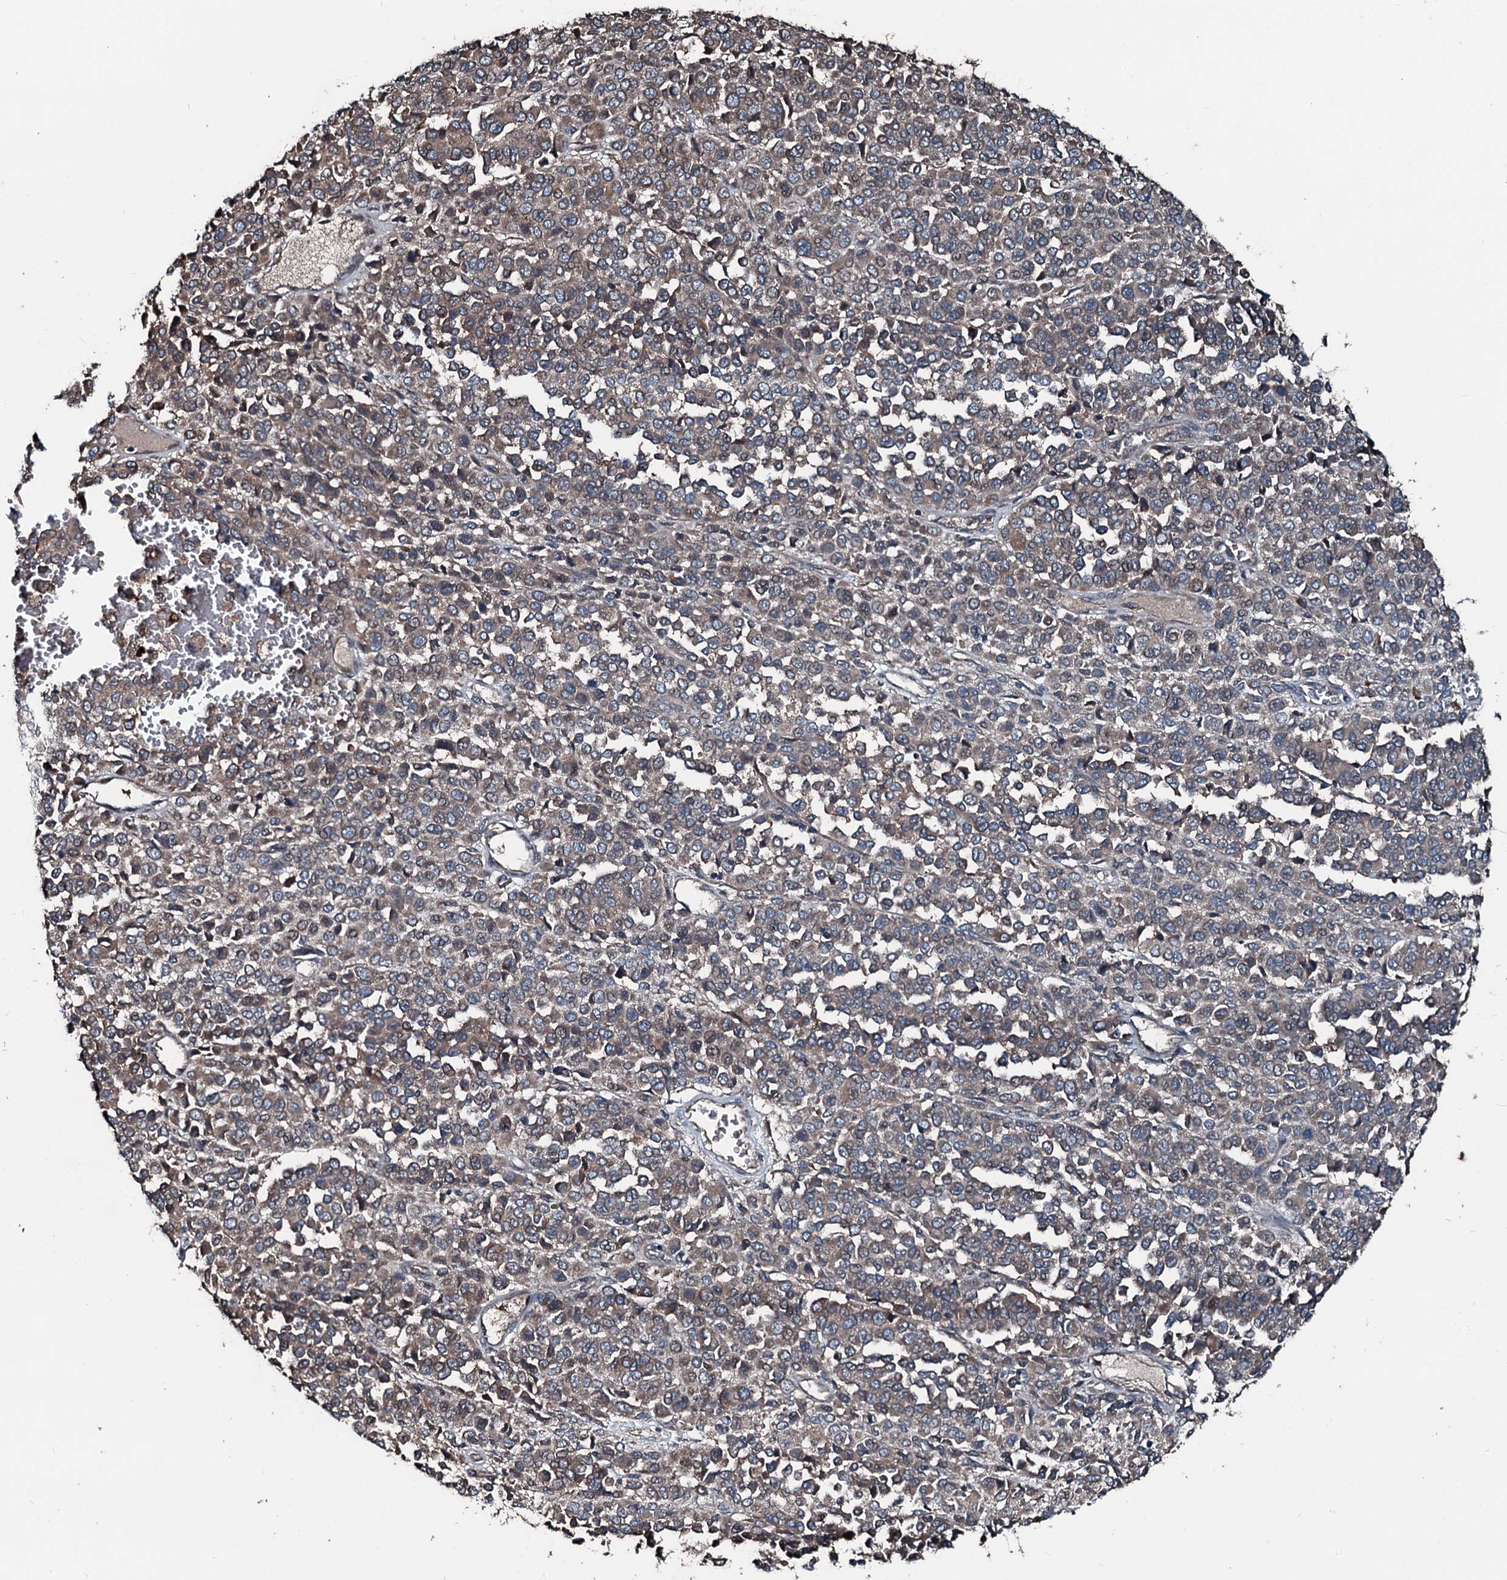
{"staining": {"intensity": "moderate", "quantity": ">75%", "location": "cytoplasmic/membranous"}, "tissue": "melanoma", "cell_type": "Tumor cells", "image_type": "cancer", "snomed": [{"axis": "morphology", "description": "Malignant melanoma, Metastatic site"}, {"axis": "topography", "description": "Pancreas"}], "caption": "Approximately >75% of tumor cells in human melanoma show moderate cytoplasmic/membranous protein expression as visualized by brown immunohistochemical staining.", "gene": "AARS1", "patient": {"sex": "female", "age": 30}}